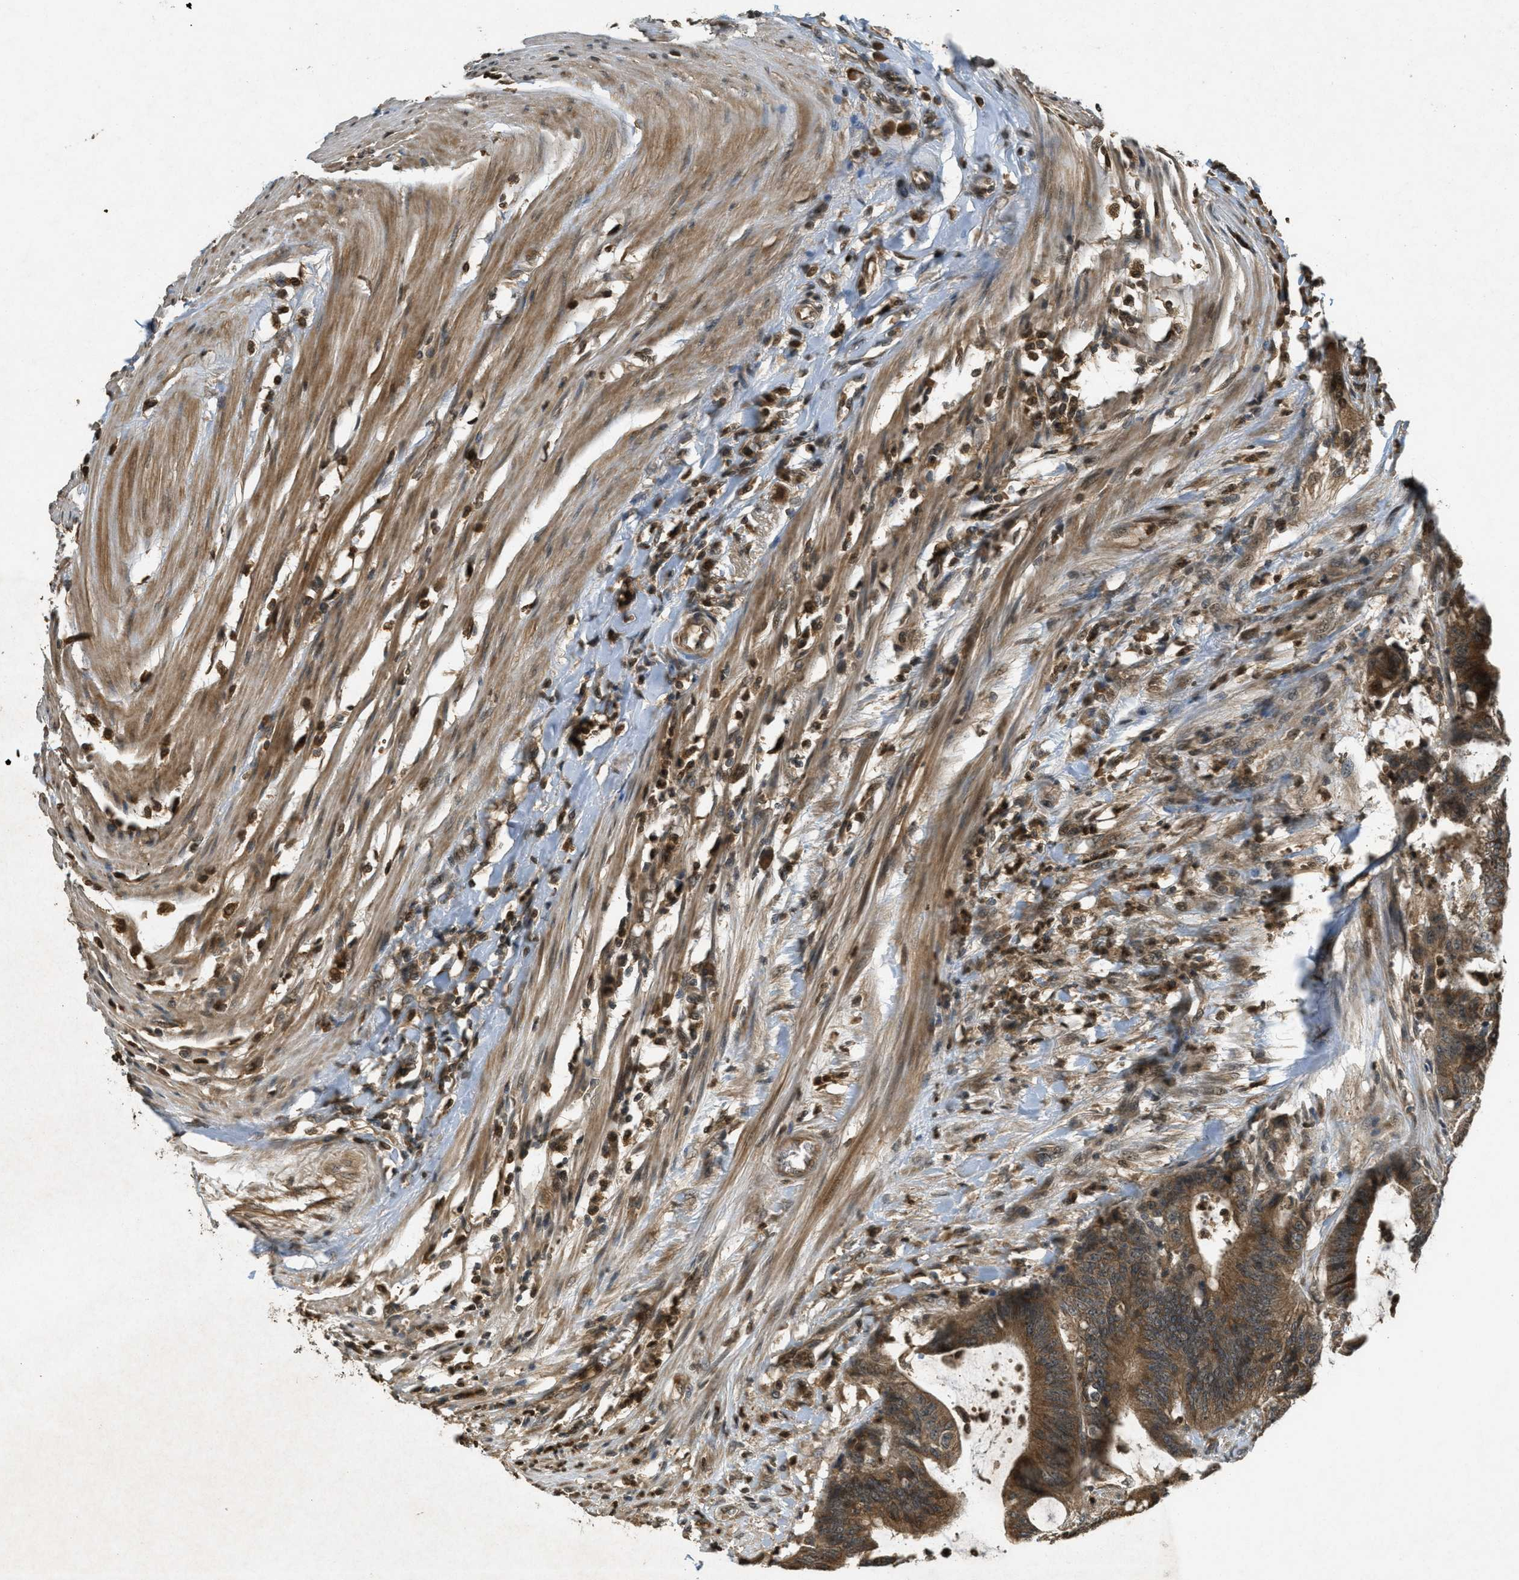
{"staining": {"intensity": "strong", "quantity": ">75%", "location": "cytoplasmic/membranous"}, "tissue": "colorectal cancer", "cell_type": "Tumor cells", "image_type": "cancer", "snomed": [{"axis": "morphology", "description": "Adenocarcinoma, NOS"}, {"axis": "topography", "description": "Rectum"}], "caption": "Adenocarcinoma (colorectal) was stained to show a protein in brown. There is high levels of strong cytoplasmic/membranous staining in about >75% of tumor cells.", "gene": "ATG7", "patient": {"sex": "female", "age": 66}}